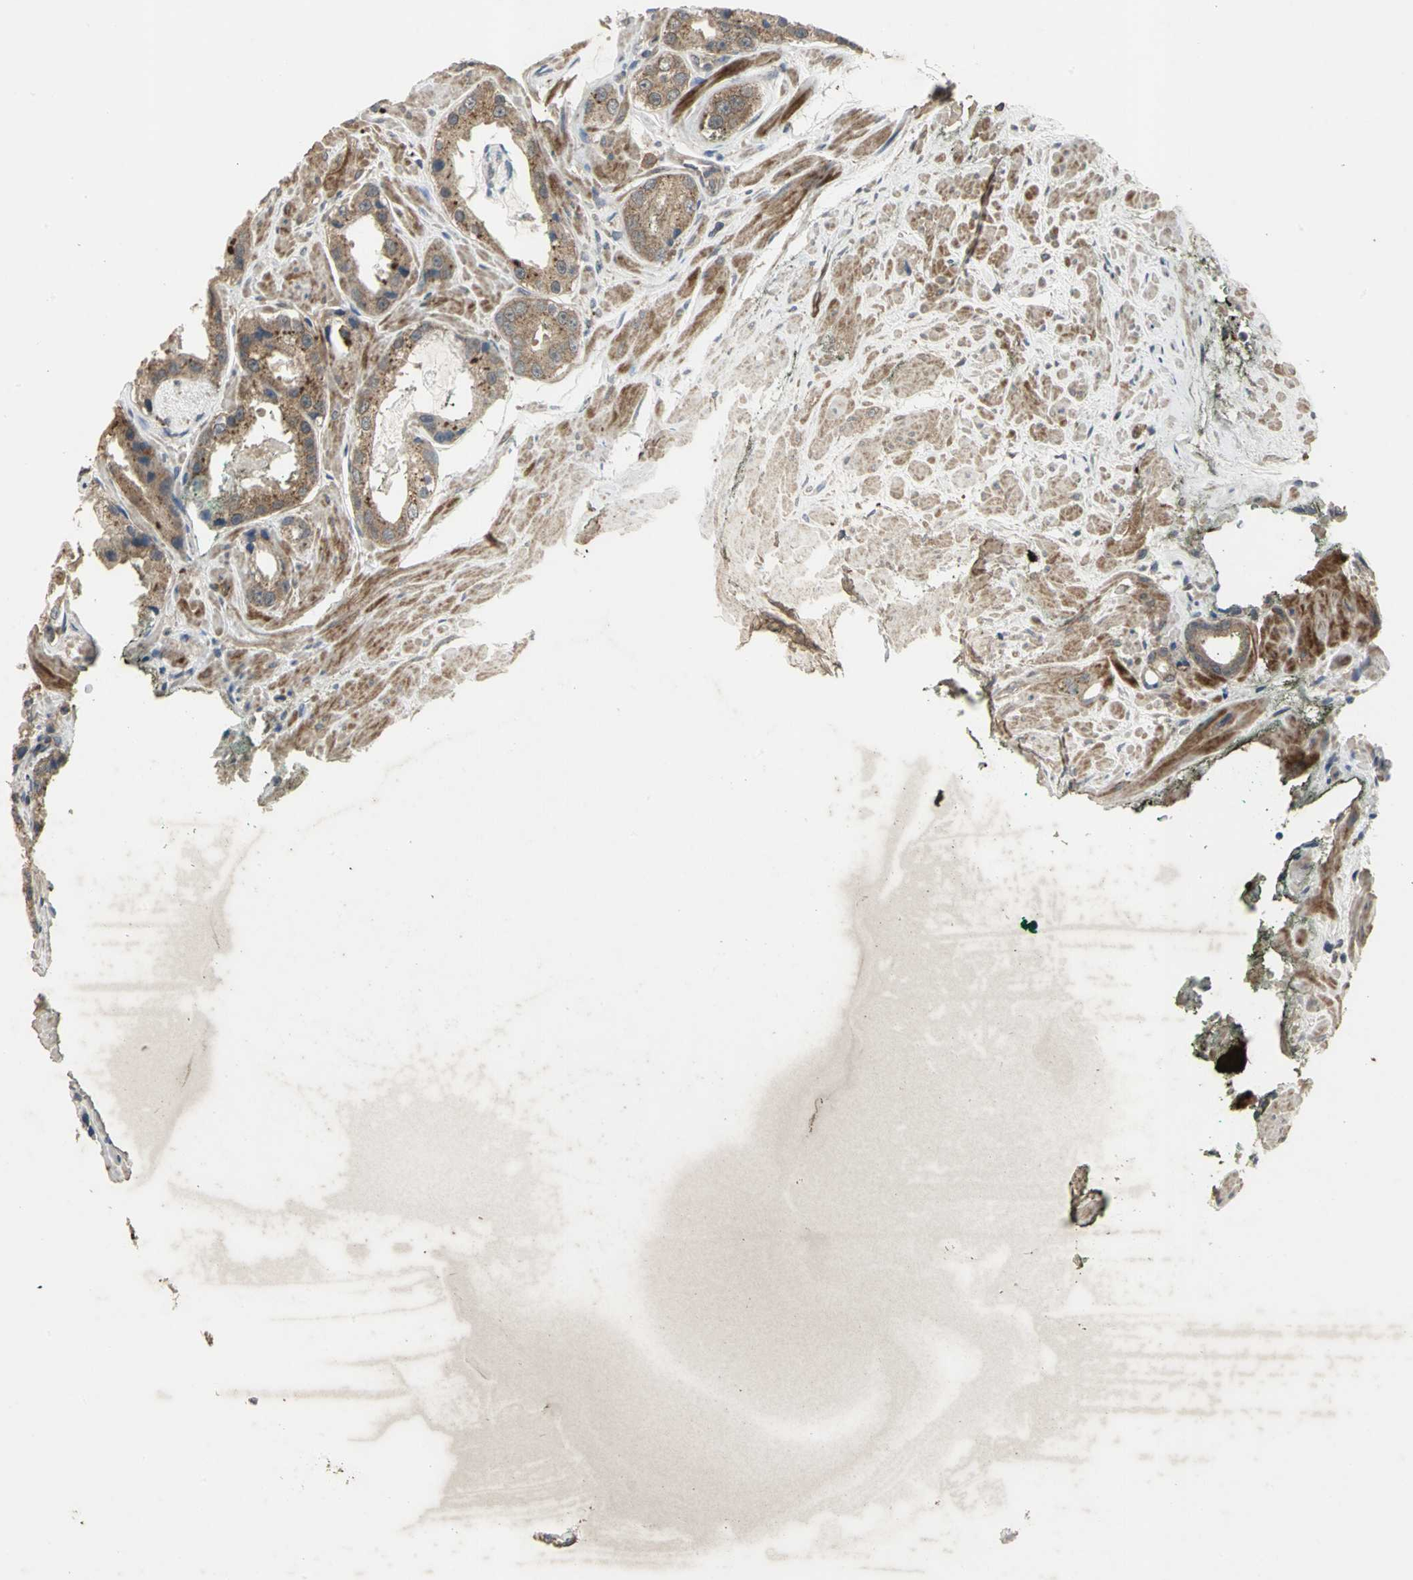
{"staining": {"intensity": "moderate", "quantity": ">75%", "location": "cytoplasmic/membranous"}, "tissue": "prostate cancer", "cell_type": "Tumor cells", "image_type": "cancer", "snomed": [{"axis": "morphology", "description": "Adenocarcinoma, Medium grade"}, {"axis": "topography", "description": "Prostate"}], "caption": "IHC staining of prostate cancer, which shows medium levels of moderate cytoplasmic/membranous staining in about >75% of tumor cells indicating moderate cytoplasmic/membranous protein staining. The staining was performed using DAB (brown) for protein detection and nuclei were counterstained in hematoxylin (blue).", "gene": "KEAP1", "patient": {"sex": "male", "age": 60}}